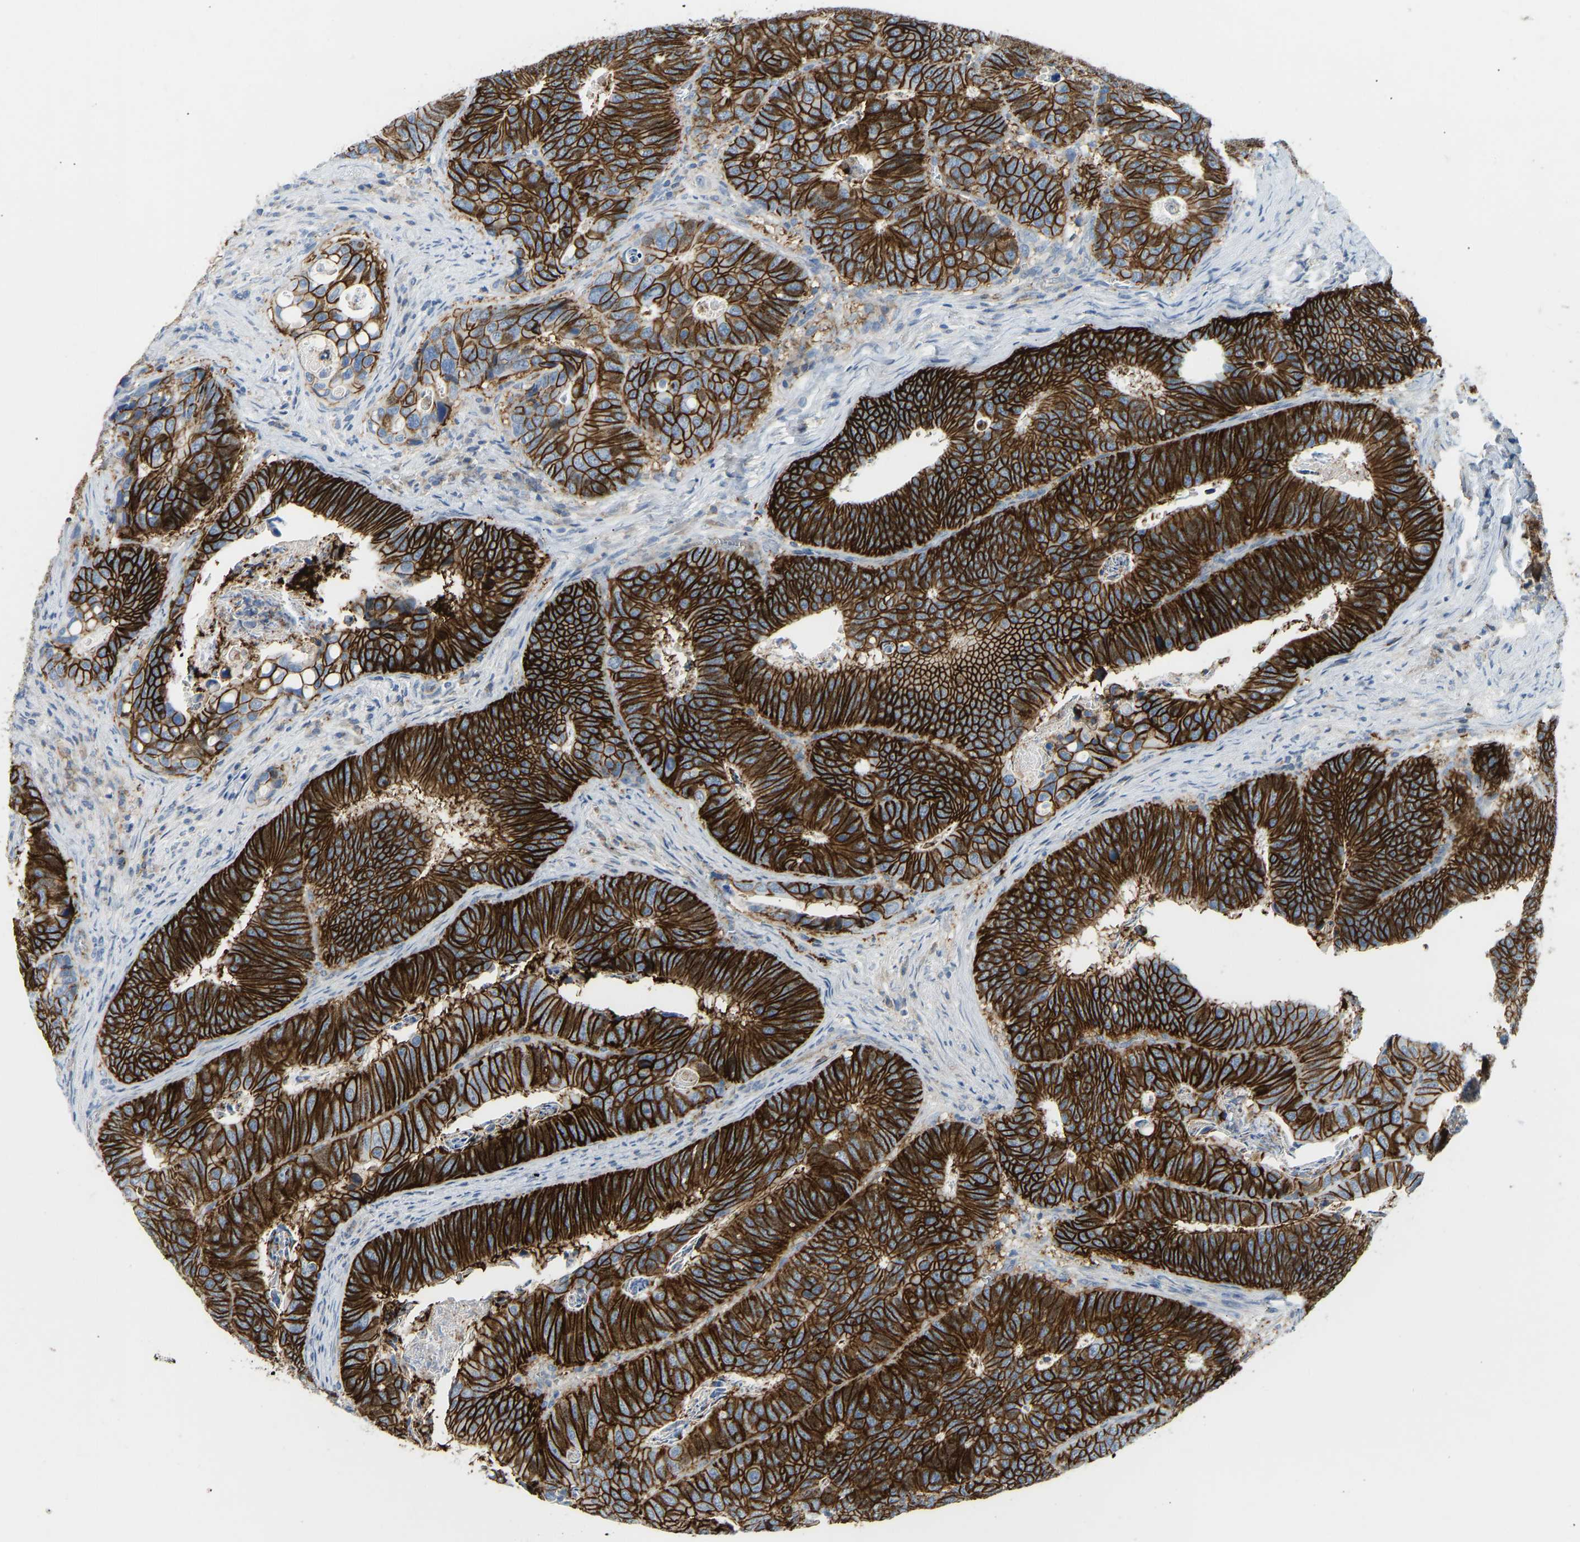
{"staining": {"intensity": "strong", "quantity": ">75%", "location": "cytoplasmic/membranous"}, "tissue": "colorectal cancer", "cell_type": "Tumor cells", "image_type": "cancer", "snomed": [{"axis": "morphology", "description": "Inflammation, NOS"}, {"axis": "morphology", "description": "Adenocarcinoma, NOS"}, {"axis": "topography", "description": "Colon"}], "caption": "A high amount of strong cytoplasmic/membranous staining is present in approximately >75% of tumor cells in colorectal adenocarcinoma tissue.", "gene": "ATP1A1", "patient": {"sex": "male", "age": 72}}